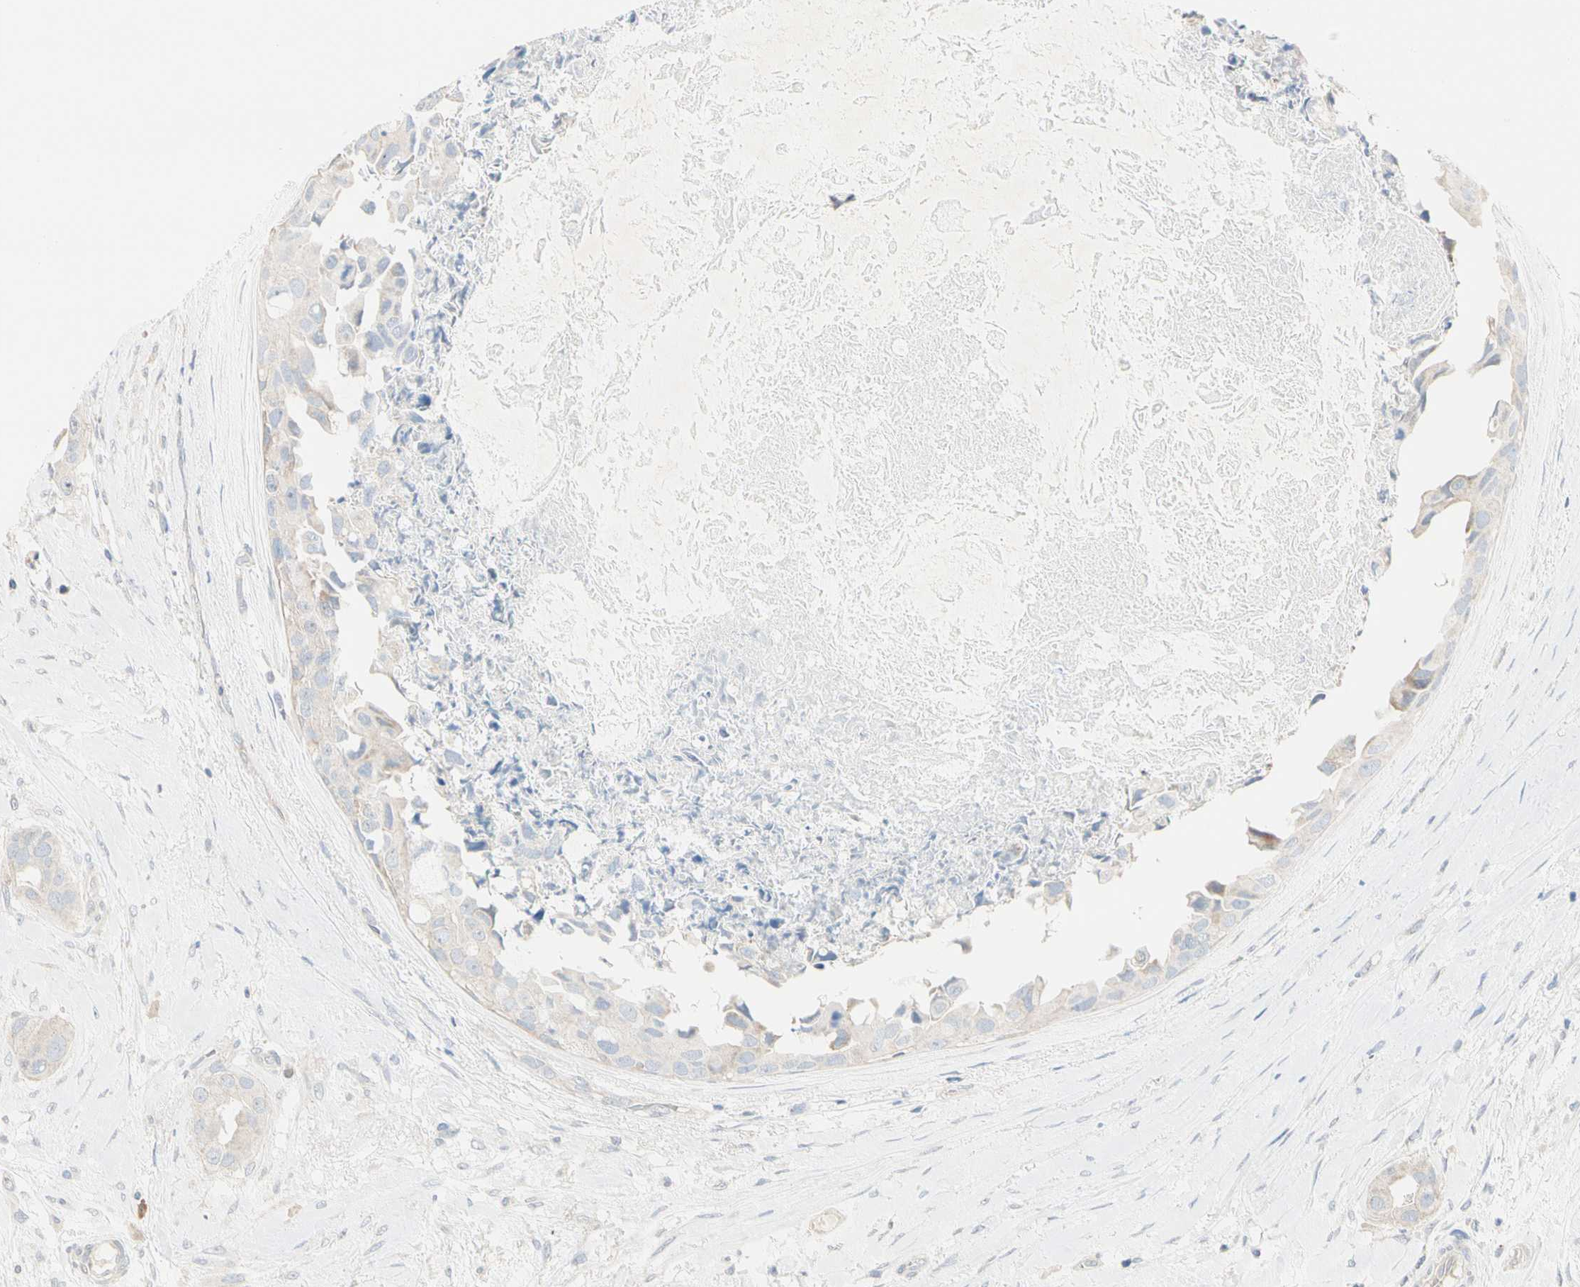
{"staining": {"intensity": "weak", "quantity": "<25%", "location": "cytoplasmic/membranous"}, "tissue": "breast cancer", "cell_type": "Tumor cells", "image_type": "cancer", "snomed": [{"axis": "morphology", "description": "Duct carcinoma"}, {"axis": "topography", "description": "Breast"}], "caption": "Protein analysis of breast cancer (intraductal carcinoma) demonstrates no significant positivity in tumor cells.", "gene": "GPR153", "patient": {"sex": "female", "age": 40}}